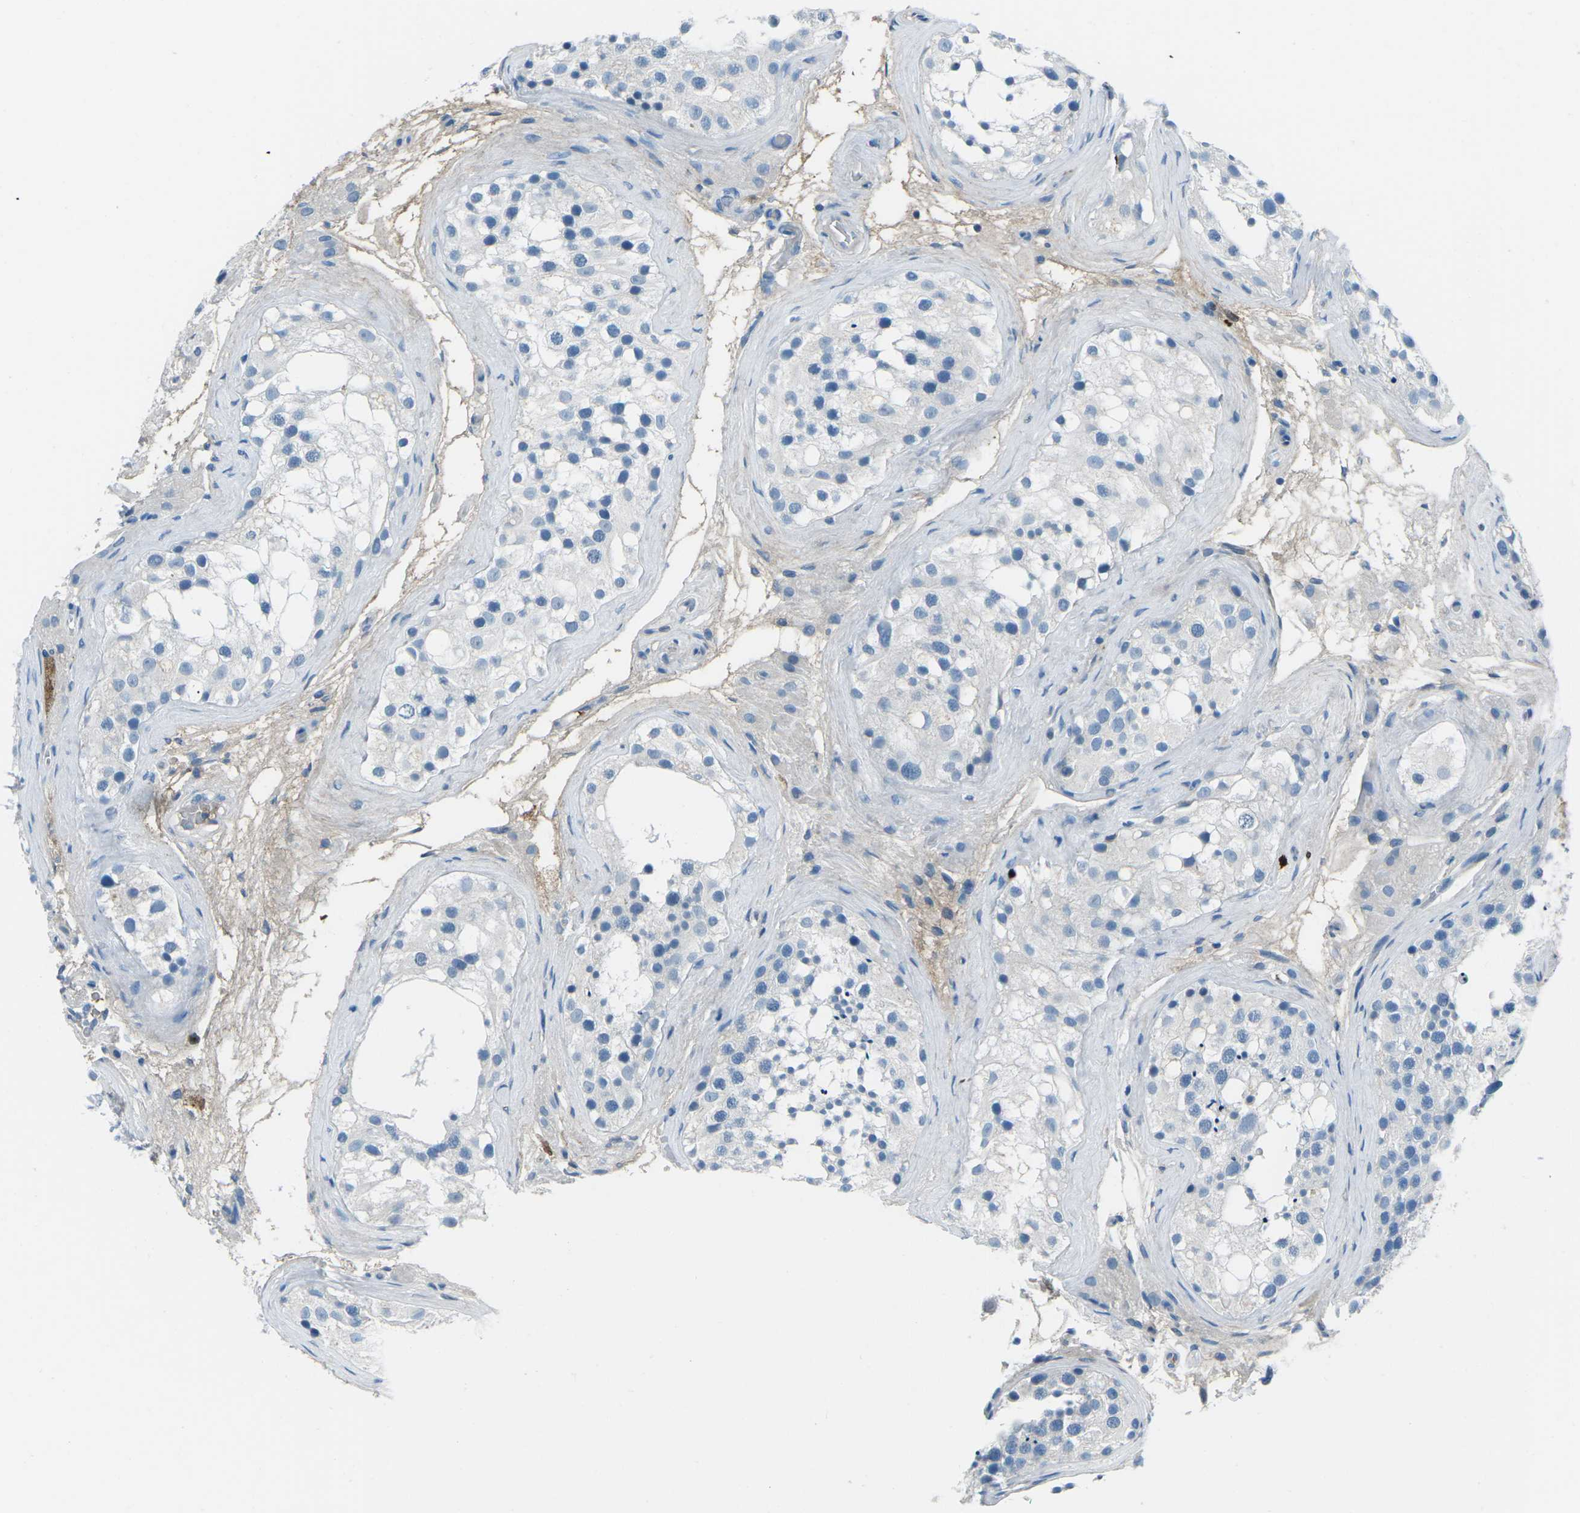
{"staining": {"intensity": "negative", "quantity": "none", "location": "none"}, "tissue": "testis", "cell_type": "Cells in seminiferous ducts", "image_type": "normal", "snomed": [{"axis": "morphology", "description": "Normal tissue, NOS"}, {"axis": "morphology", "description": "Seminoma, NOS"}, {"axis": "topography", "description": "Testis"}], "caption": "Immunohistochemical staining of normal testis reveals no significant expression in cells in seminiferous ducts. (DAB immunohistochemistry (IHC) visualized using brightfield microscopy, high magnification).", "gene": "FCN1", "patient": {"sex": "male", "age": 71}}